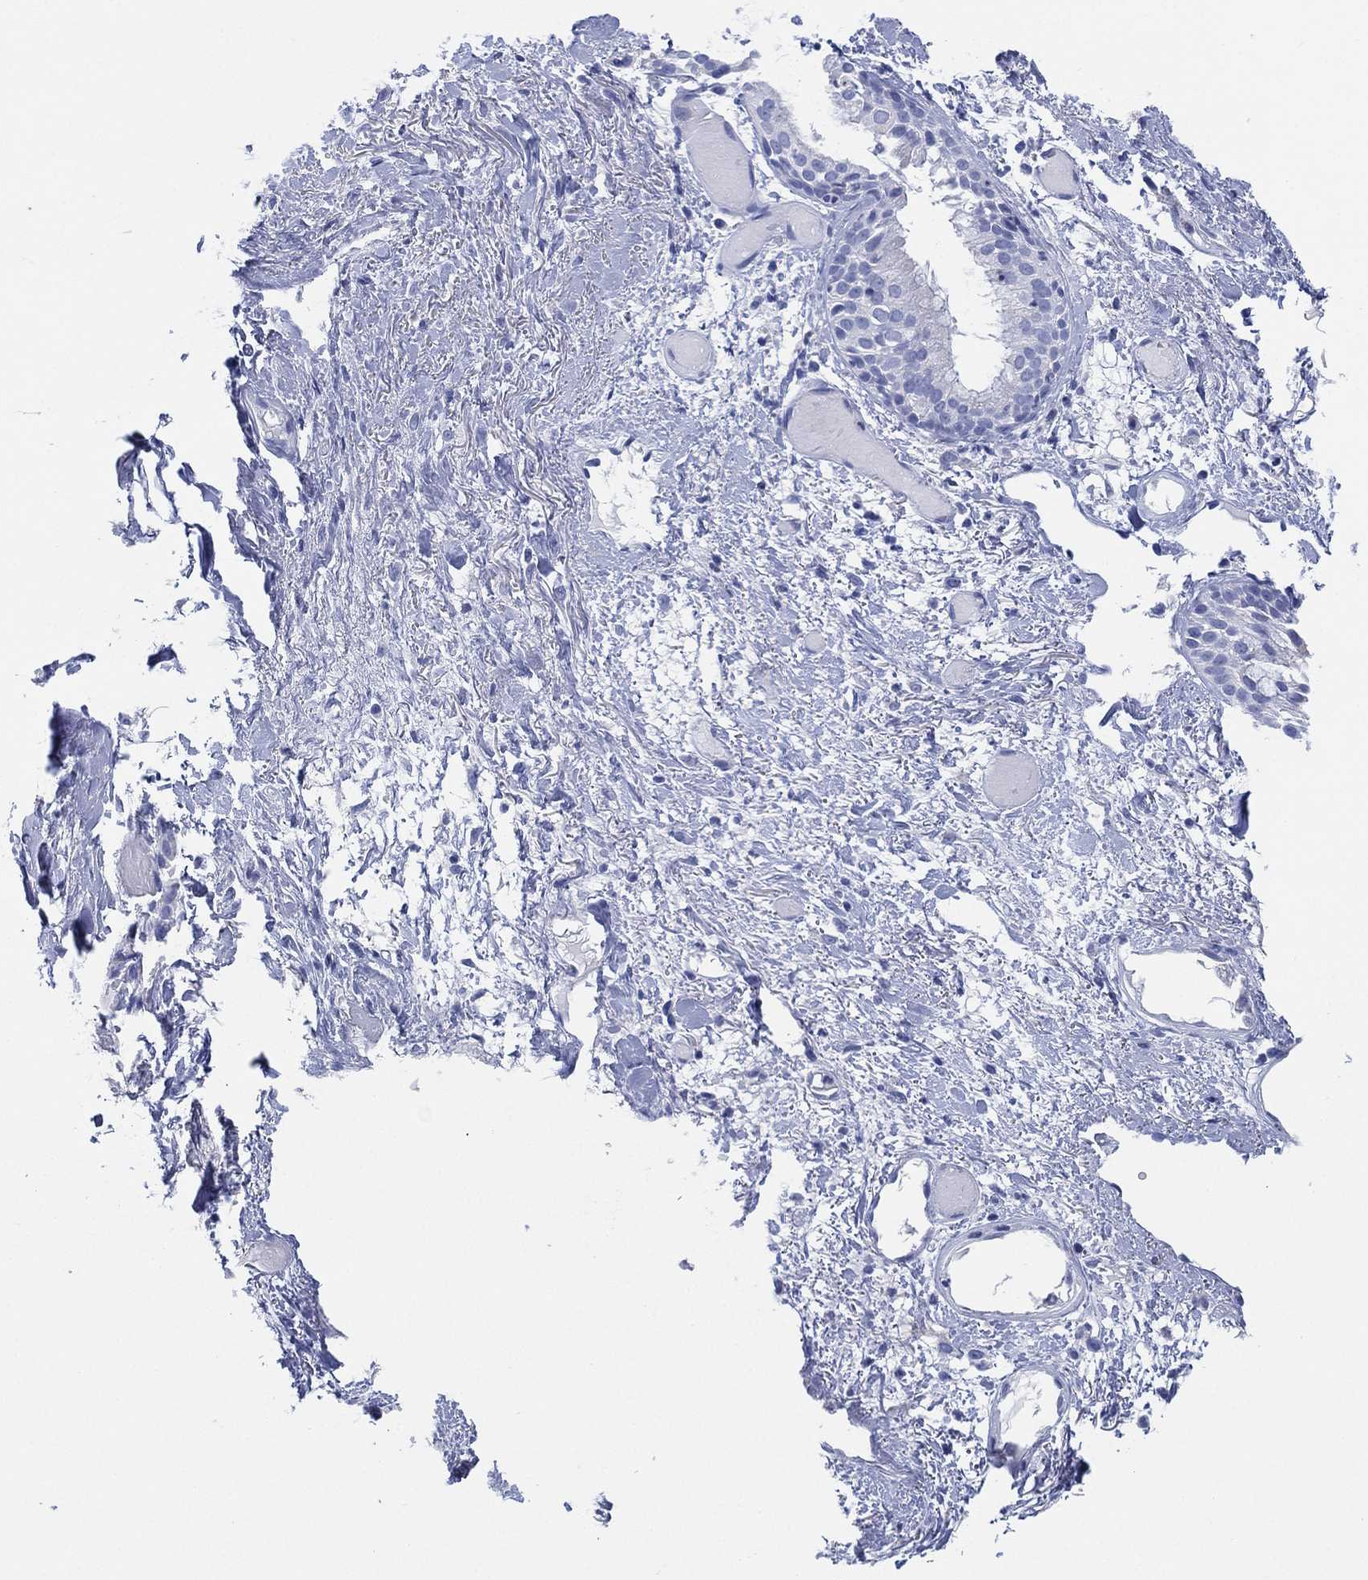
{"staining": {"intensity": "negative", "quantity": "none", "location": "none"}, "tissue": "soft tissue", "cell_type": "Fibroblasts", "image_type": "normal", "snomed": [{"axis": "morphology", "description": "Normal tissue, NOS"}, {"axis": "topography", "description": "Cartilage tissue"}], "caption": "This is an IHC histopathology image of normal human soft tissue. There is no staining in fibroblasts.", "gene": "SLC9C2", "patient": {"sex": "male", "age": 62}}